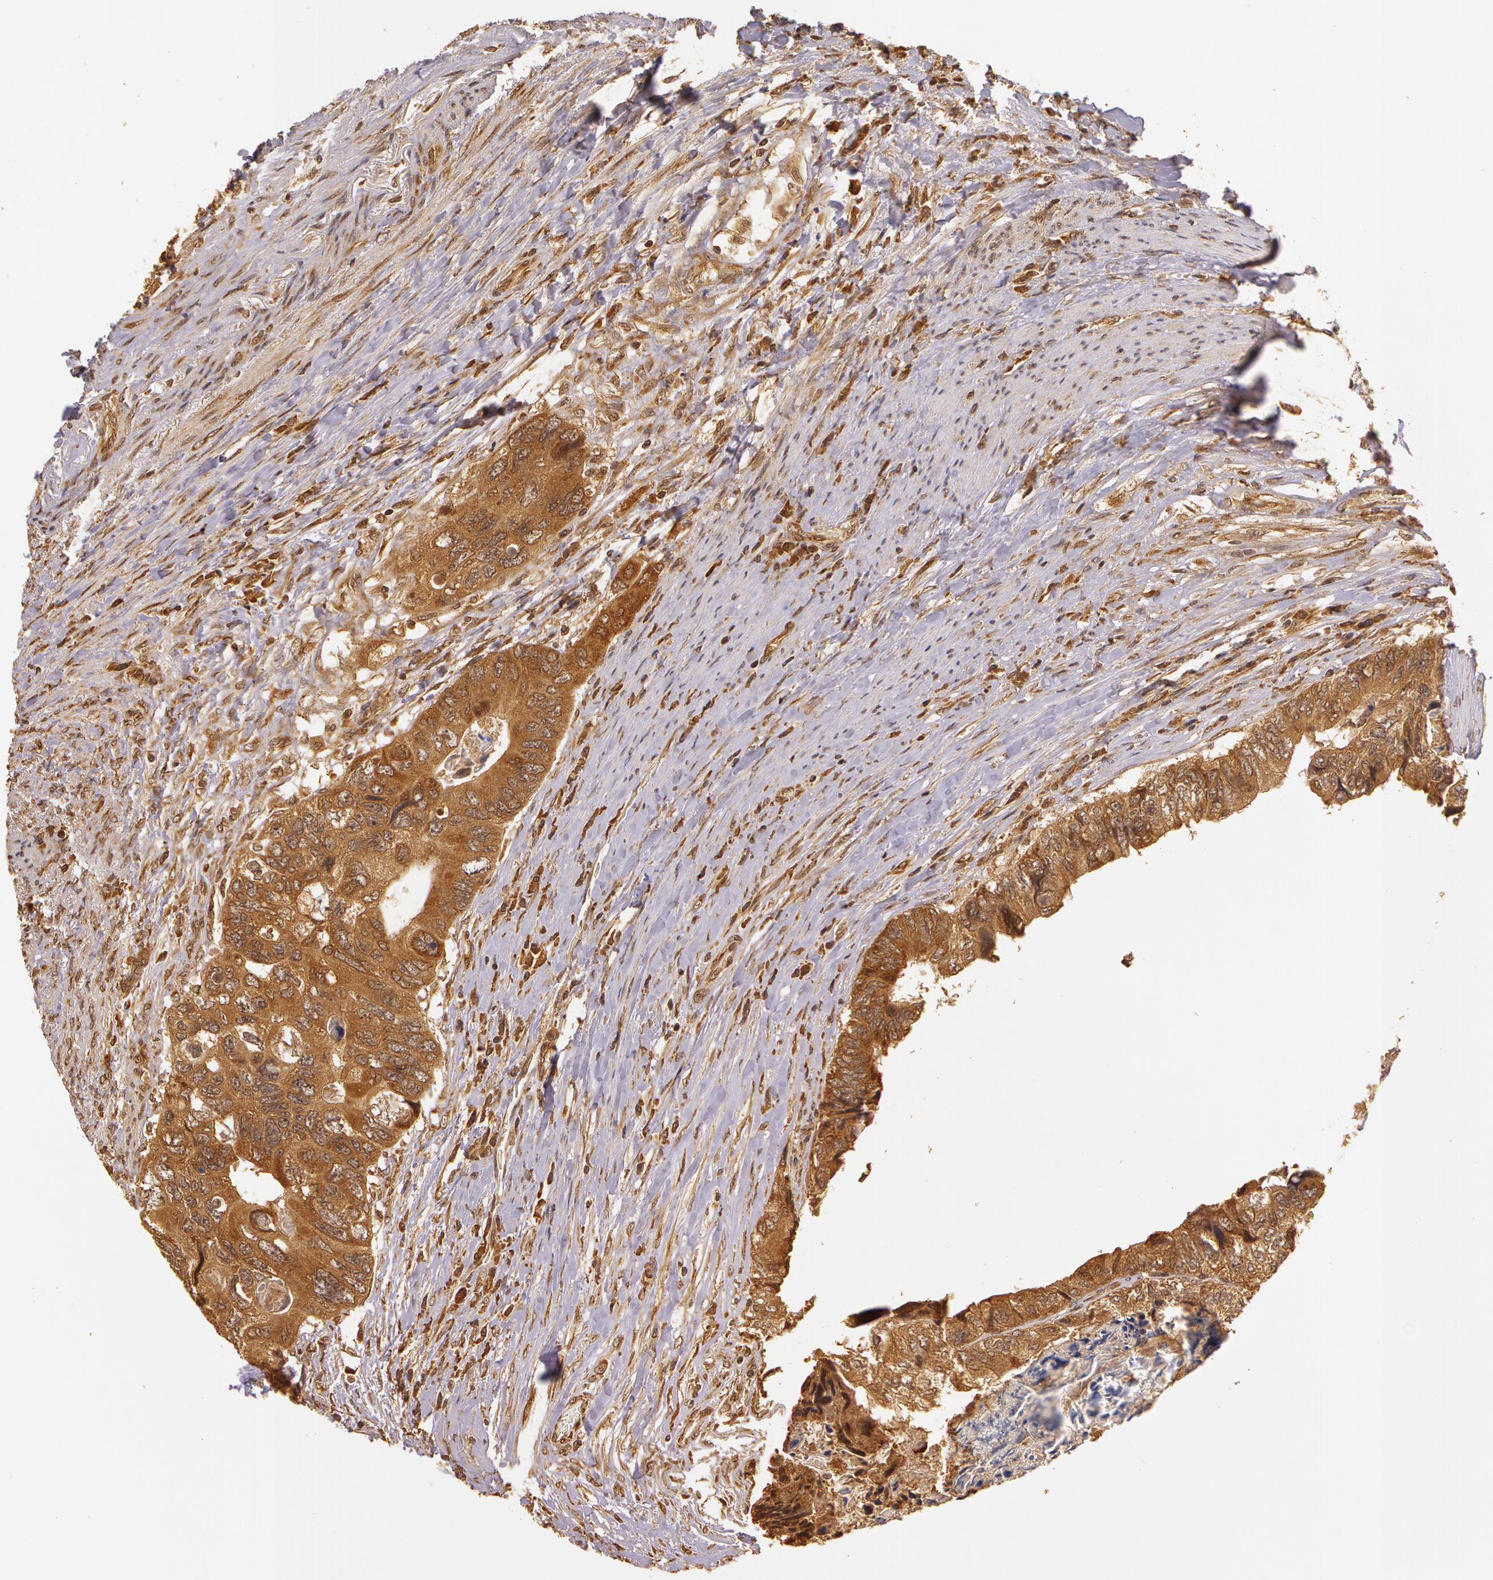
{"staining": {"intensity": "strong", "quantity": ">75%", "location": "cytoplasmic/membranous"}, "tissue": "colorectal cancer", "cell_type": "Tumor cells", "image_type": "cancer", "snomed": [{"axis": "morphology", "description": "Adenocarcinoma, NOS"}, {"axis": "topography", "description": "Rectum"}], "caption": "An immunohistochemistry micrograph of tumor tissue is shown. Protein staining in brown shows strong cytoplasmic/membranous positivity in colorectal adenocarcinoma within tumor cells. The protein of interest is shown in brown color, while the nuclei are stained blue.", "gene": "ASCC2", "patient": {"sex": "female", "age": 82}}